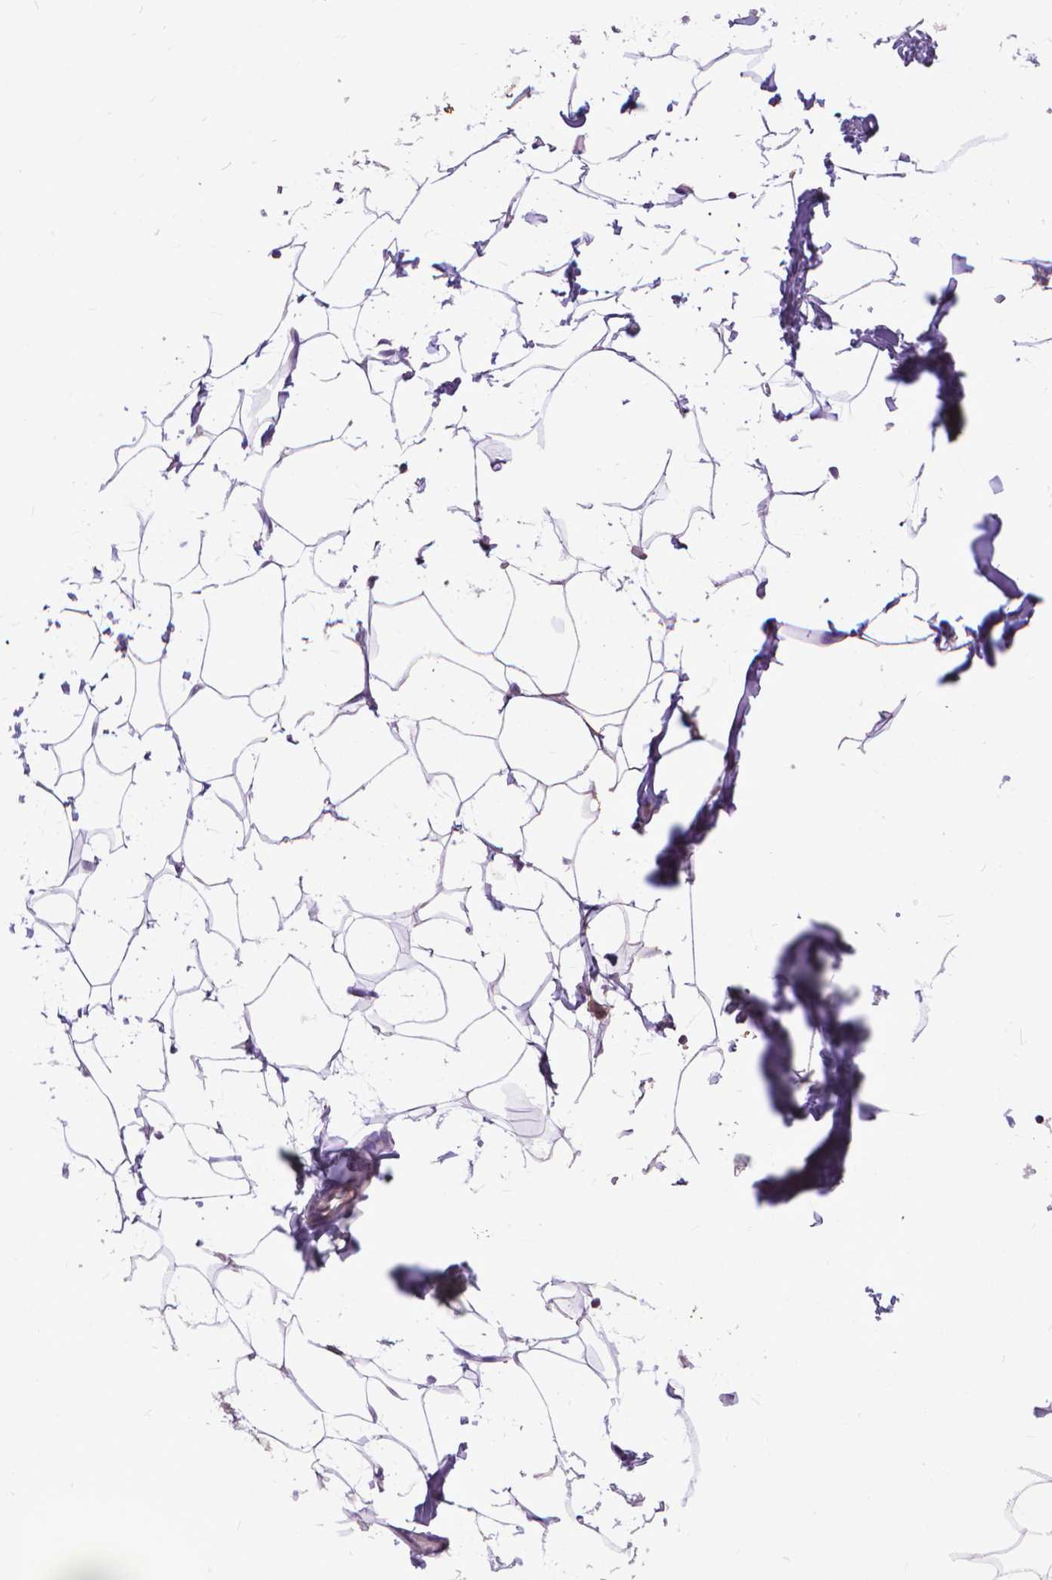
{"staining": {"intensity": "negative", "quantity": "none", "location": "none"}, "tissue": "breast", "cell_type": "Adipocytes", "image_type": "normal", "snomed": [{"axis": "morphology", "description": "Normal tissue, NOS"}, {"axis": "topography", "description": "Breast"}], "caption": "Photomicrograph shows no protein positivity in adipocytes of unremarkable breast.", "gene": "SYN1", "patient": {"sex": "female", "age": 32}}